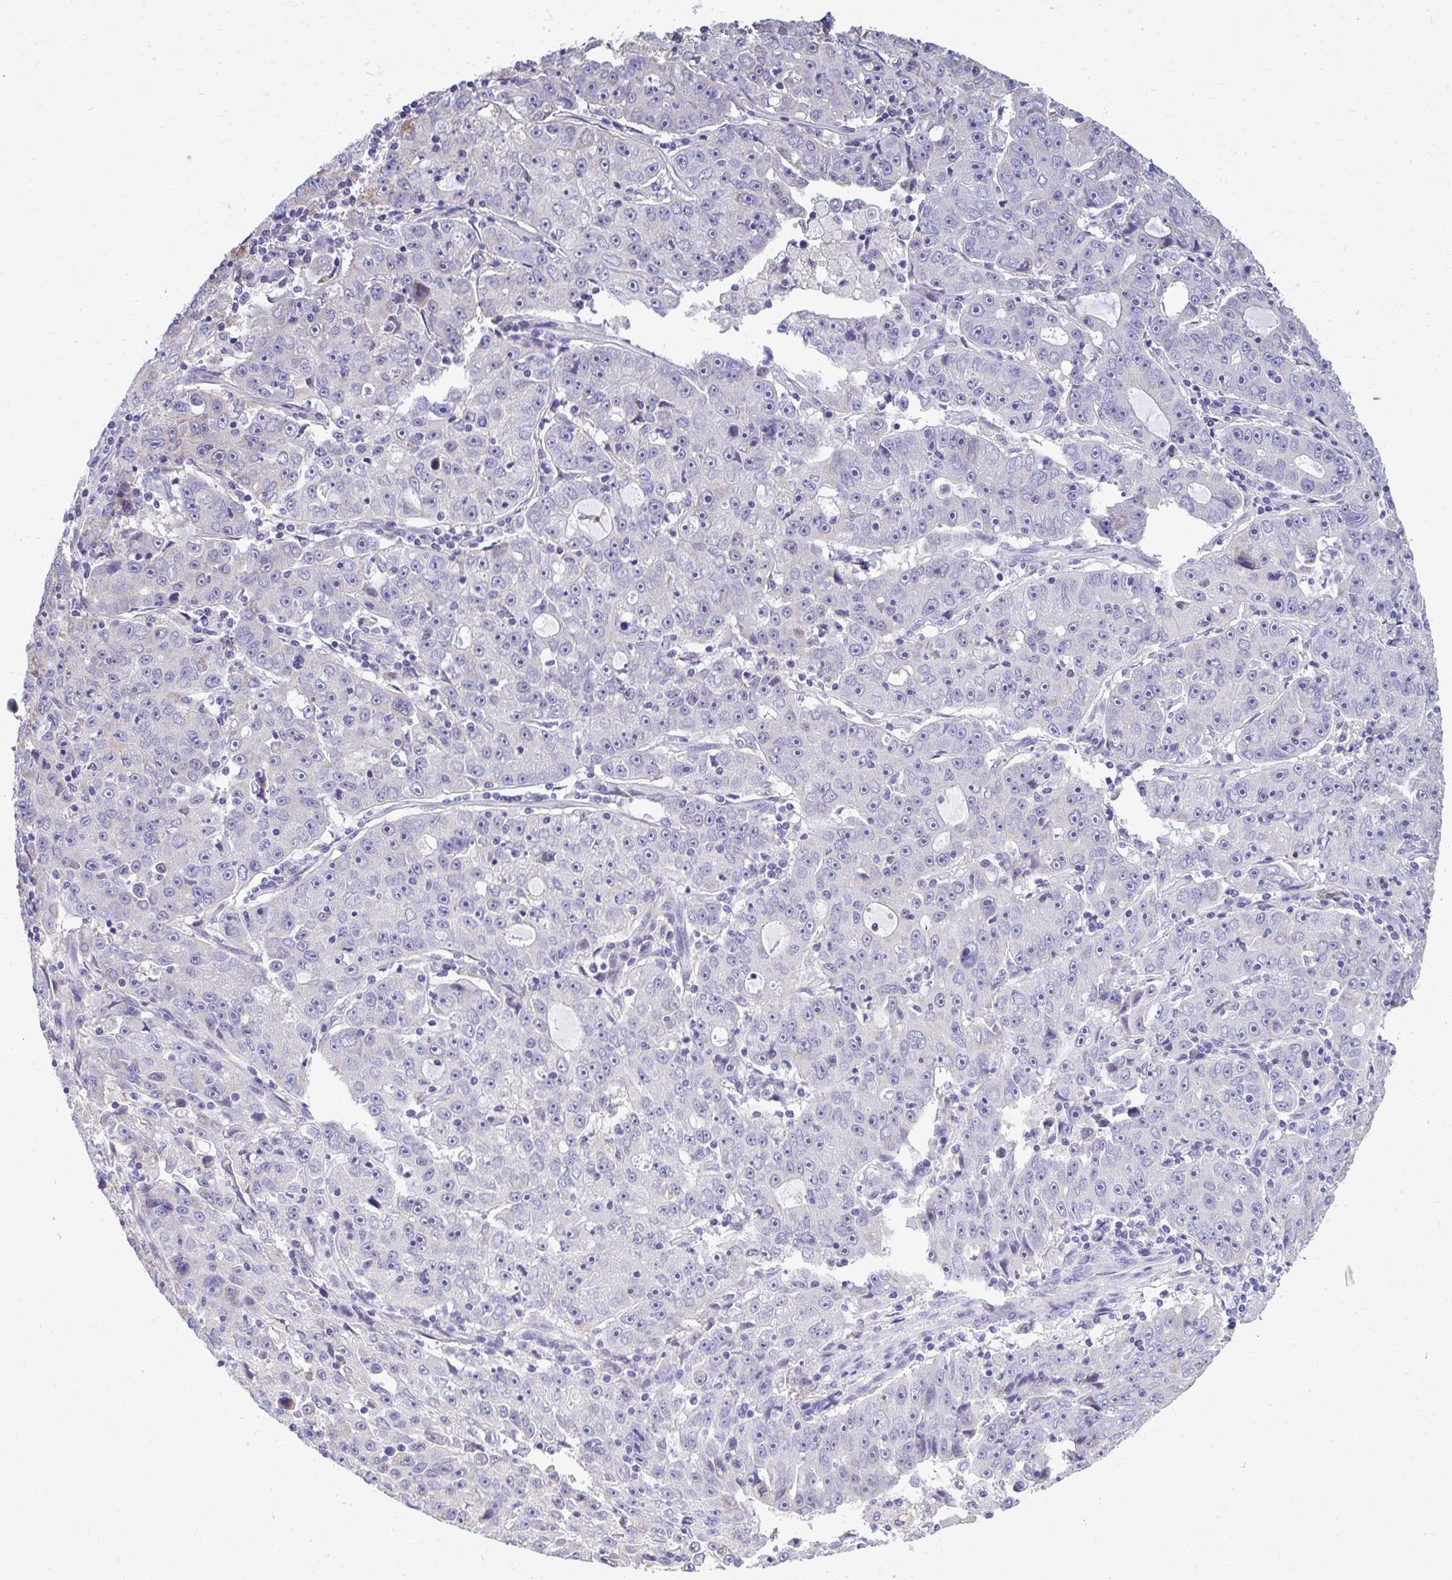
{"staining": {"intensity": "negative", "quantity": "none", "location": "none"}, "tissue": "lung cancer", "cell_type": "Tumor cells", "image_type": "cancer", "snomed": [{"axis": "morphology", "description": "Normal morphology"}, {"axis": "morphology", "description": "Adenocarcinoma, NOS"}, {"axis": "topography", "description": "Lymph node"}, {"axis": "topography", "description": "Lung"}], "caption": "Immunohistochemical staining of human lung cancer demonstrates no significant staining in tumor cells.", "gene": "AIG1", "patient": {"sex": "female", "age": 57}}